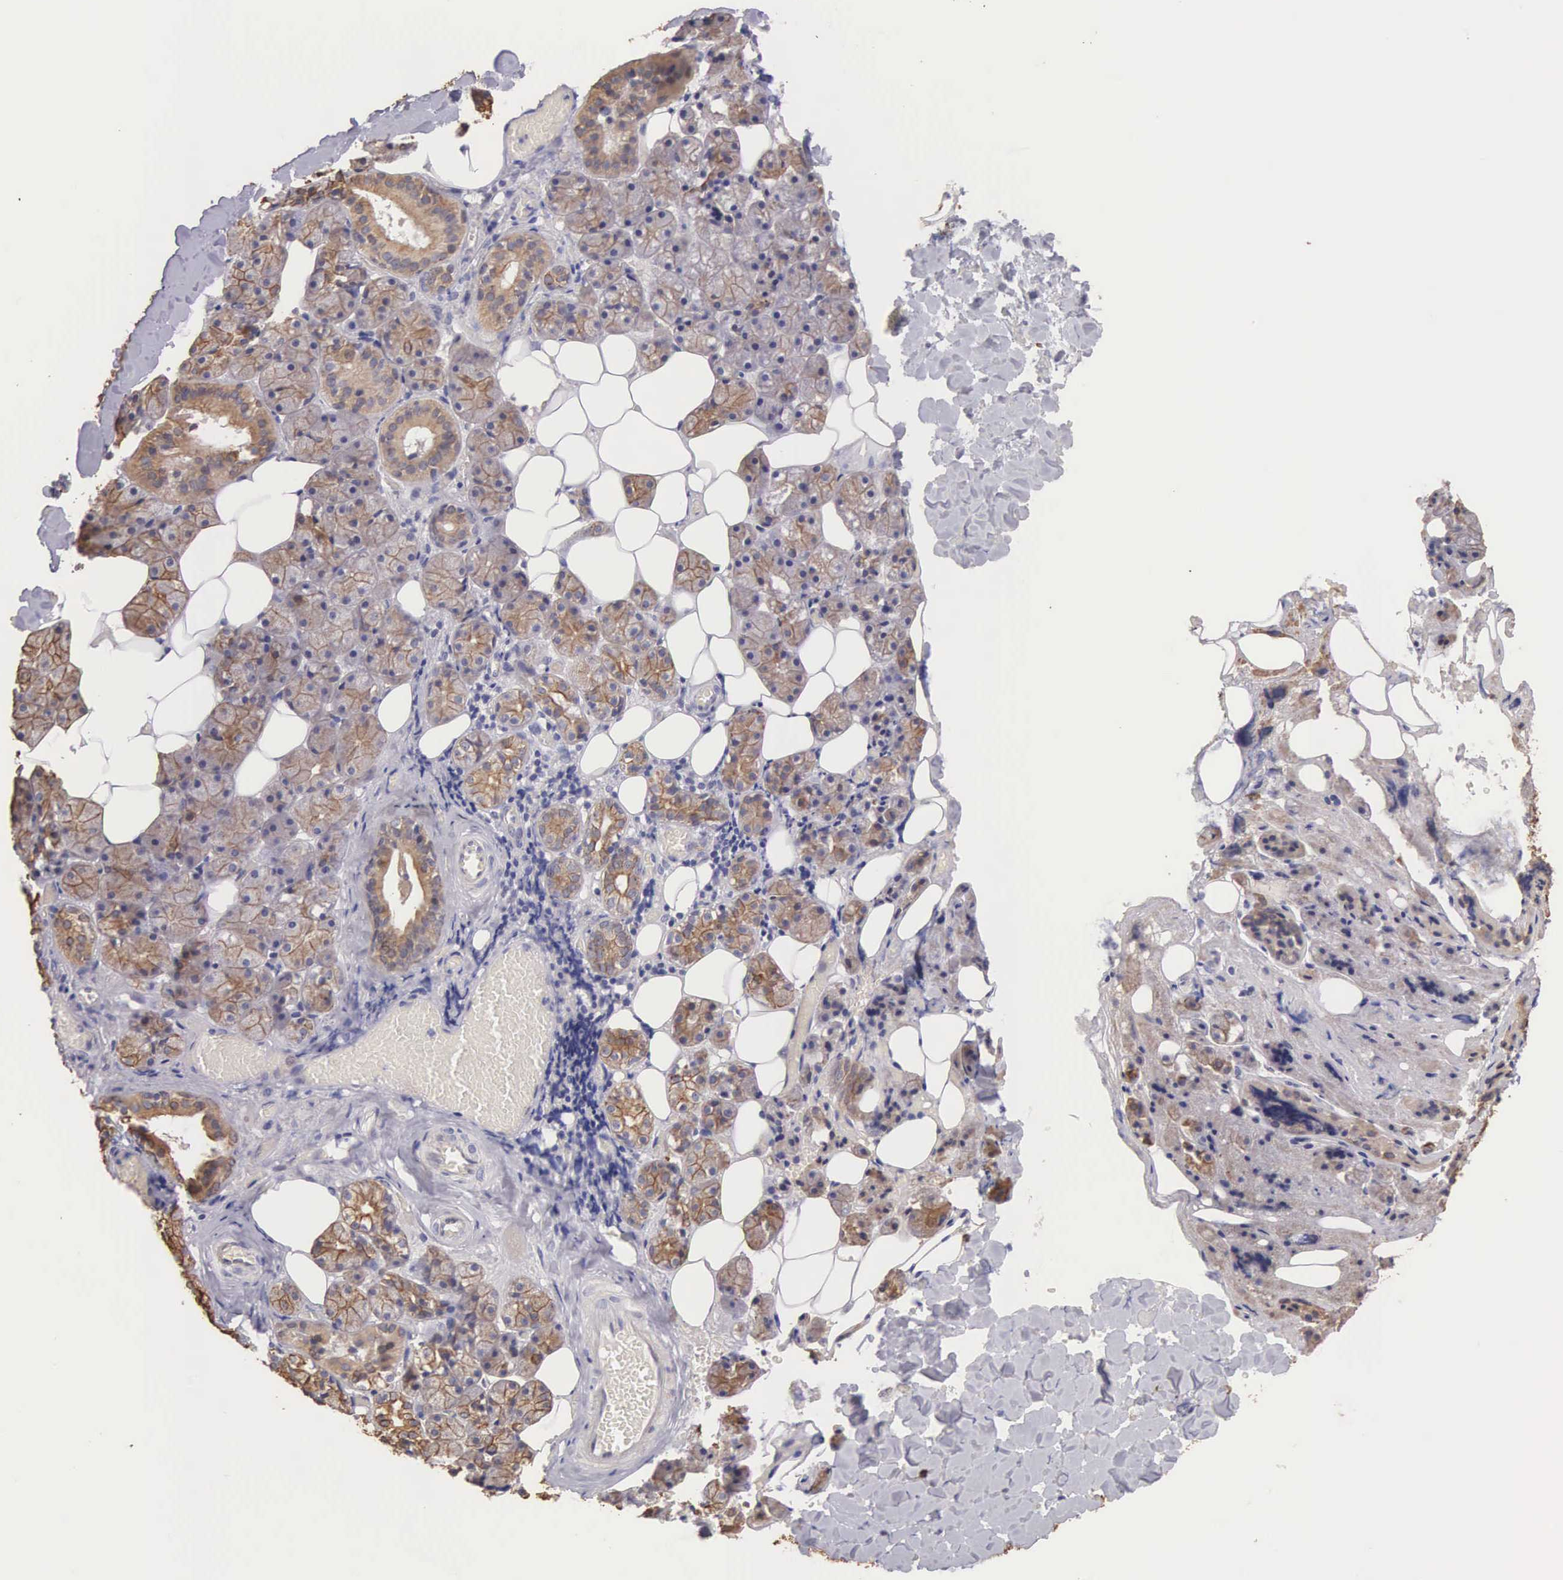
{"staining": {"intensity": "moderate", "quantity": ">75%", "location": "cytoplasmic/membranous"}, "tissue": "salivary gland", "cell_type": "Glandular cells", "image_type": "normal", "snomed": [{"axis": "morphology", "description": "Normal tissue, NOS"}, {"axis": "topography", "description": "Salivary gland"}], "caption": "Protein expression analysis of benign salivary gland reveals moderate cytoplasmic/membranous positivity in about >75% of glandular cells.", "gene": "PIR", "patient": {"sex": "female", "age": 55}}